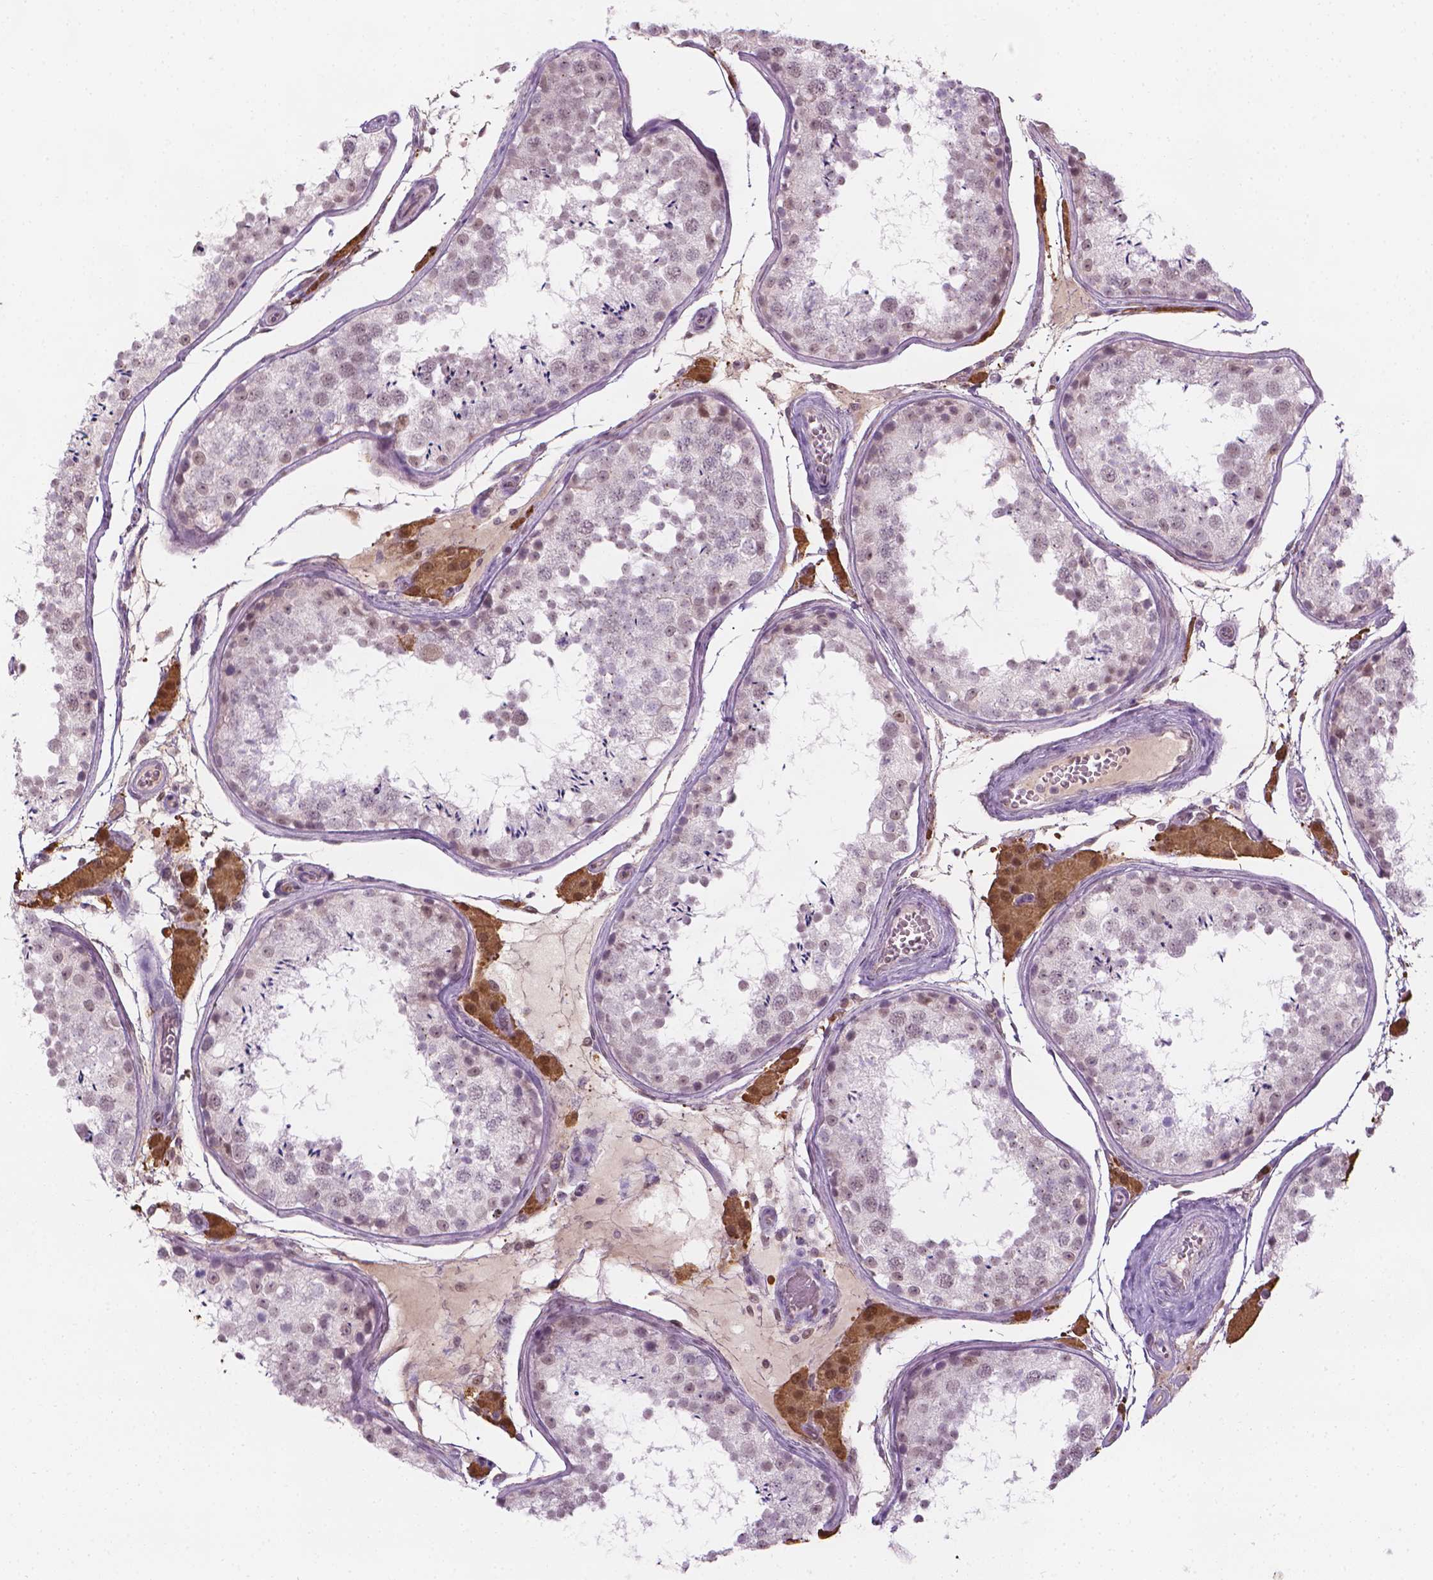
{"staining": {"intensity": "weak", "quantity": "<25%", "location": "nuclear"}, "tissue": "testis", "cell_type": "Cells in seminiferous ducts", "image_type": "normal", "snomed": [{"axis": "morphology", "description": "Normal tissue, NOS"}, {"axis": "topography", "description": "Testis"}], "caption": "High magnification brightfield microscopy of benign testis stained with DAB (brown) and counterstained with hematoxylin (blue): cells in seminiferous ducts show no significant positivity.", "gene": "CDKN1C", "patient": {"sex": "male", "age": 29}}